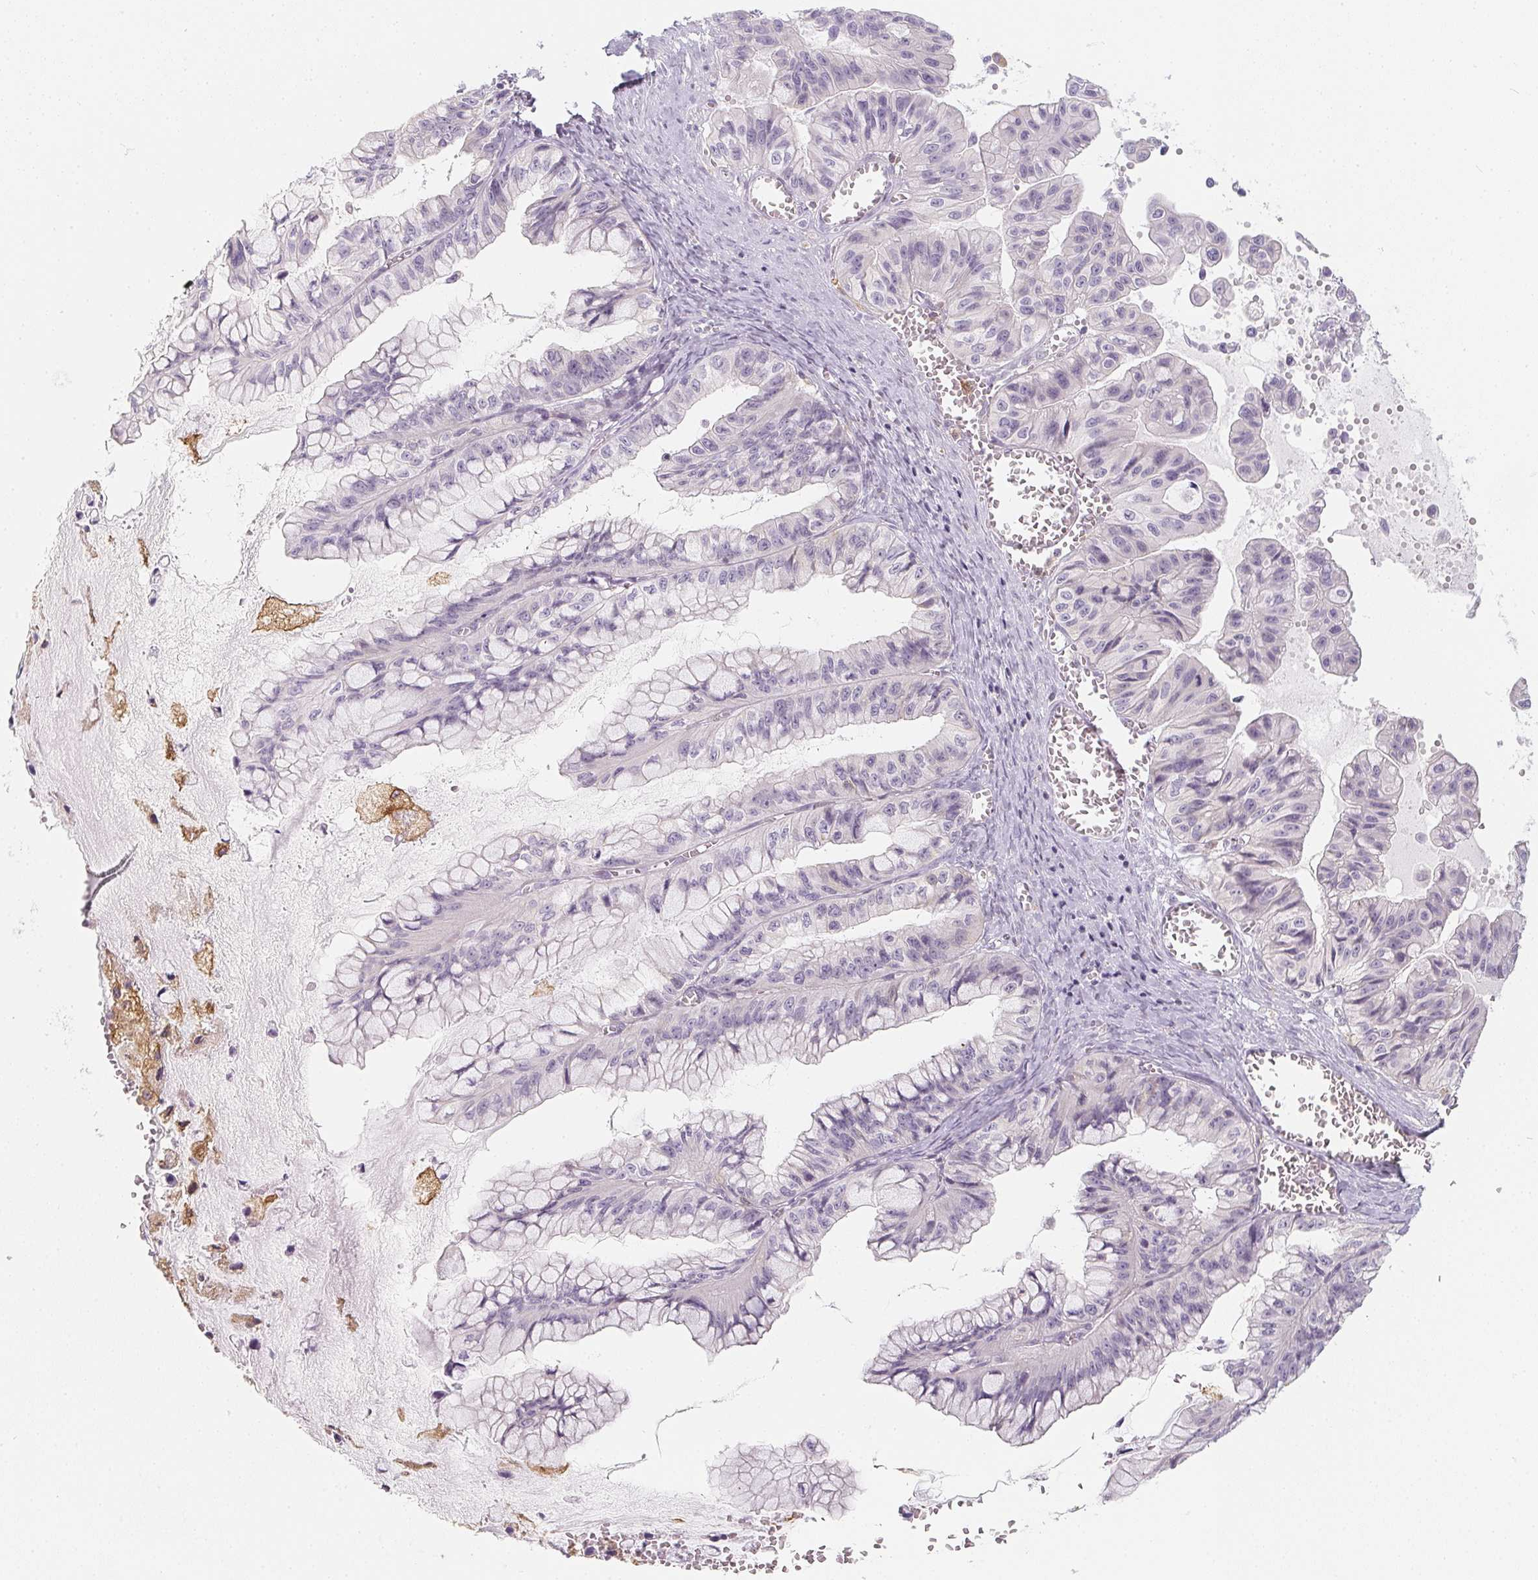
{"staining": {"intensity": "negative", "quantity": "none", "location": "none"}, "tissue": "ovarian cancer", "cell_type": "Tumor cells", "image_type": "cancer", "snomed": [{"axis": "morphology", "description": "Cystadenocarcinoma, mucinous, NOS"}, {"axis": "topography", "description": "Ovary"}], "caption": "High power microscopy image of an immunohistochemistry histopathology image of ovarian mucinous cystadenocarcinoma, revealing no significant expression in tumor cells.", "gene": "SOAT1", "patient": {"sex": "female", "age": 72}}